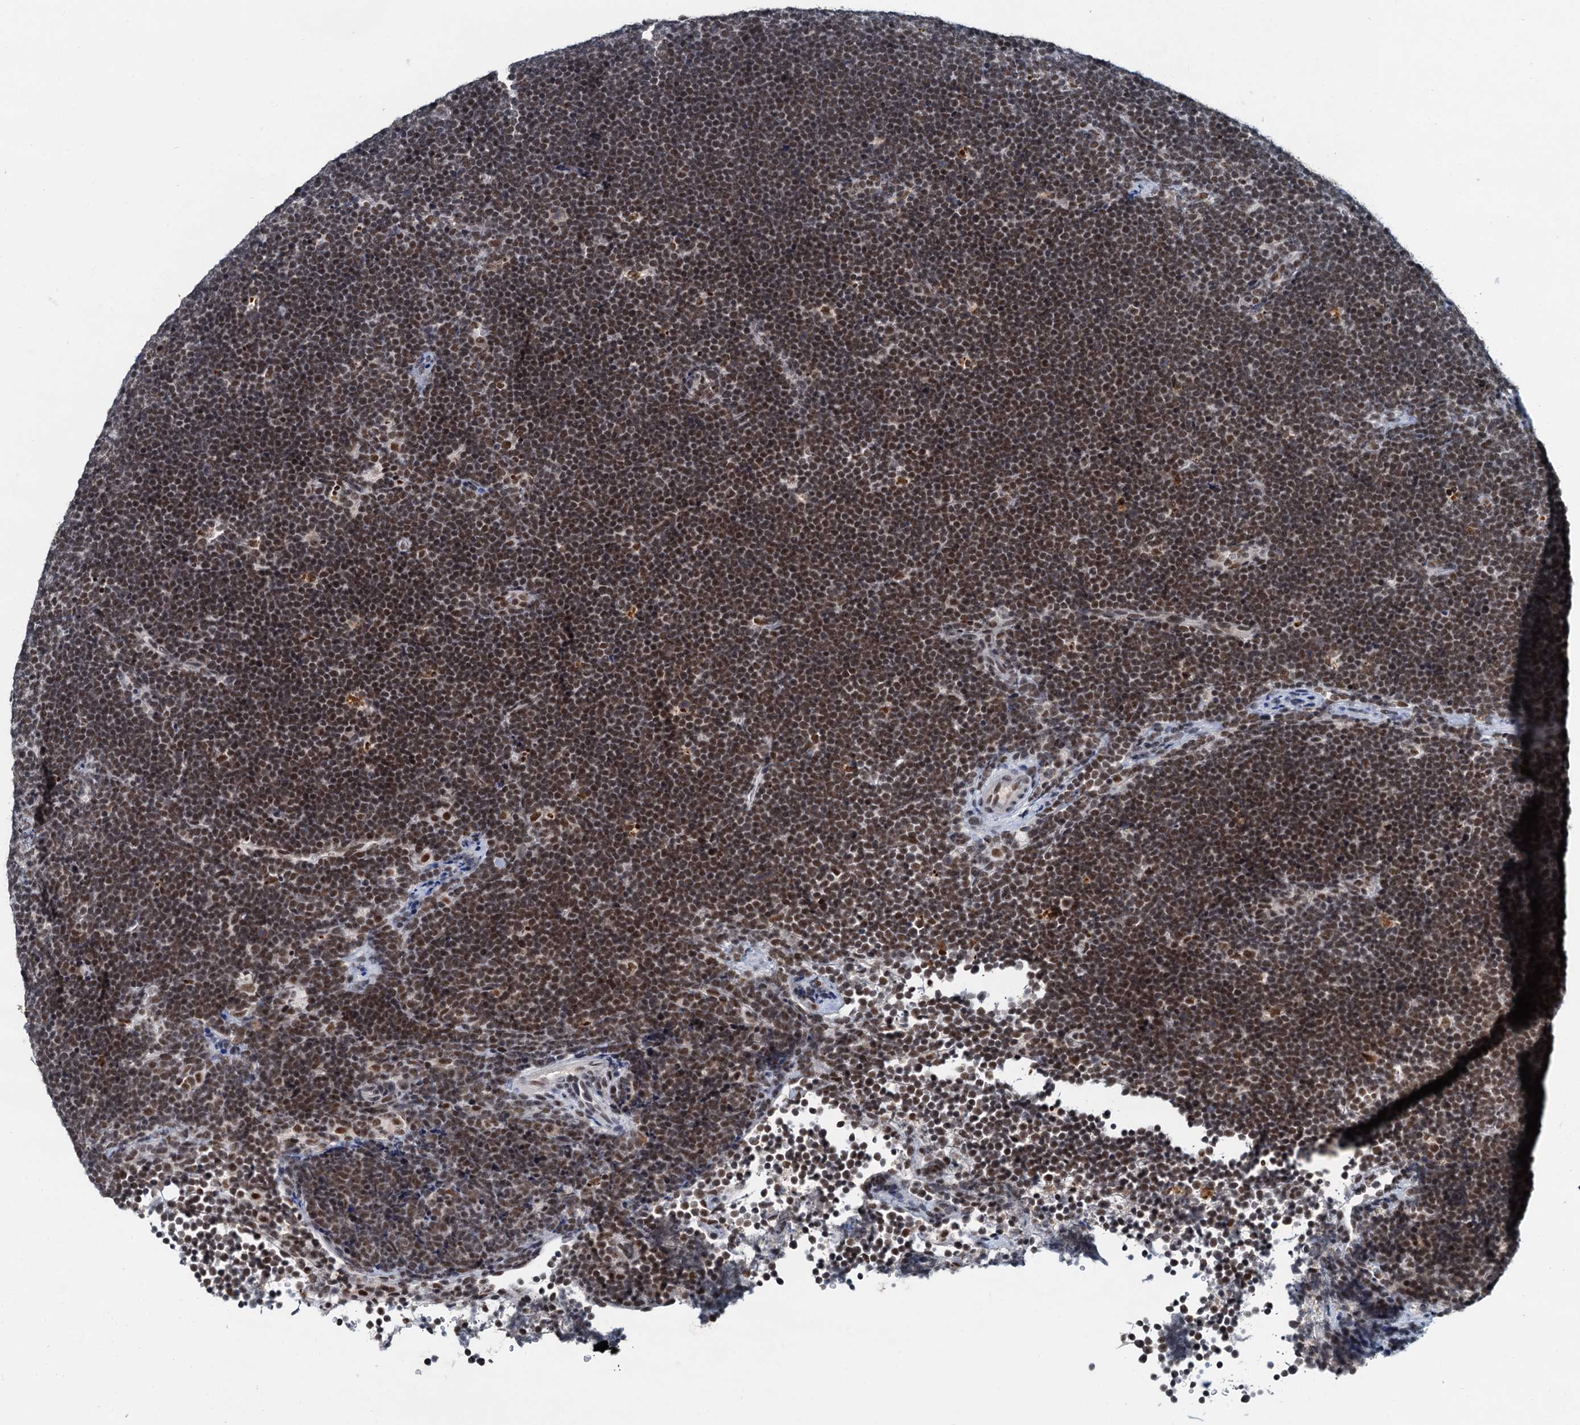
{"staining": {"intensity": "moderate", "quantity": ">75%", "location": "nuclear"}, "tissue": "lymphoma", "cell_type": "Tumor cells", "image_type": "cancer", "snomed": [{"axis": "morphology", "description": "Malignant lymphoma, non-Hodgkin's type, High grade"}, {"axis": "topography", "description": "Lymph node"}], "caption": "Immunohistochemical staining of human high-grade malignant lymphoma, non-Hodgkin's type reveals medium levels of moderate nuclear staining in approximately >75% of tumor cells.", "gene": "SNRPD1", "patient": {"sex": "male", "age": 13}}